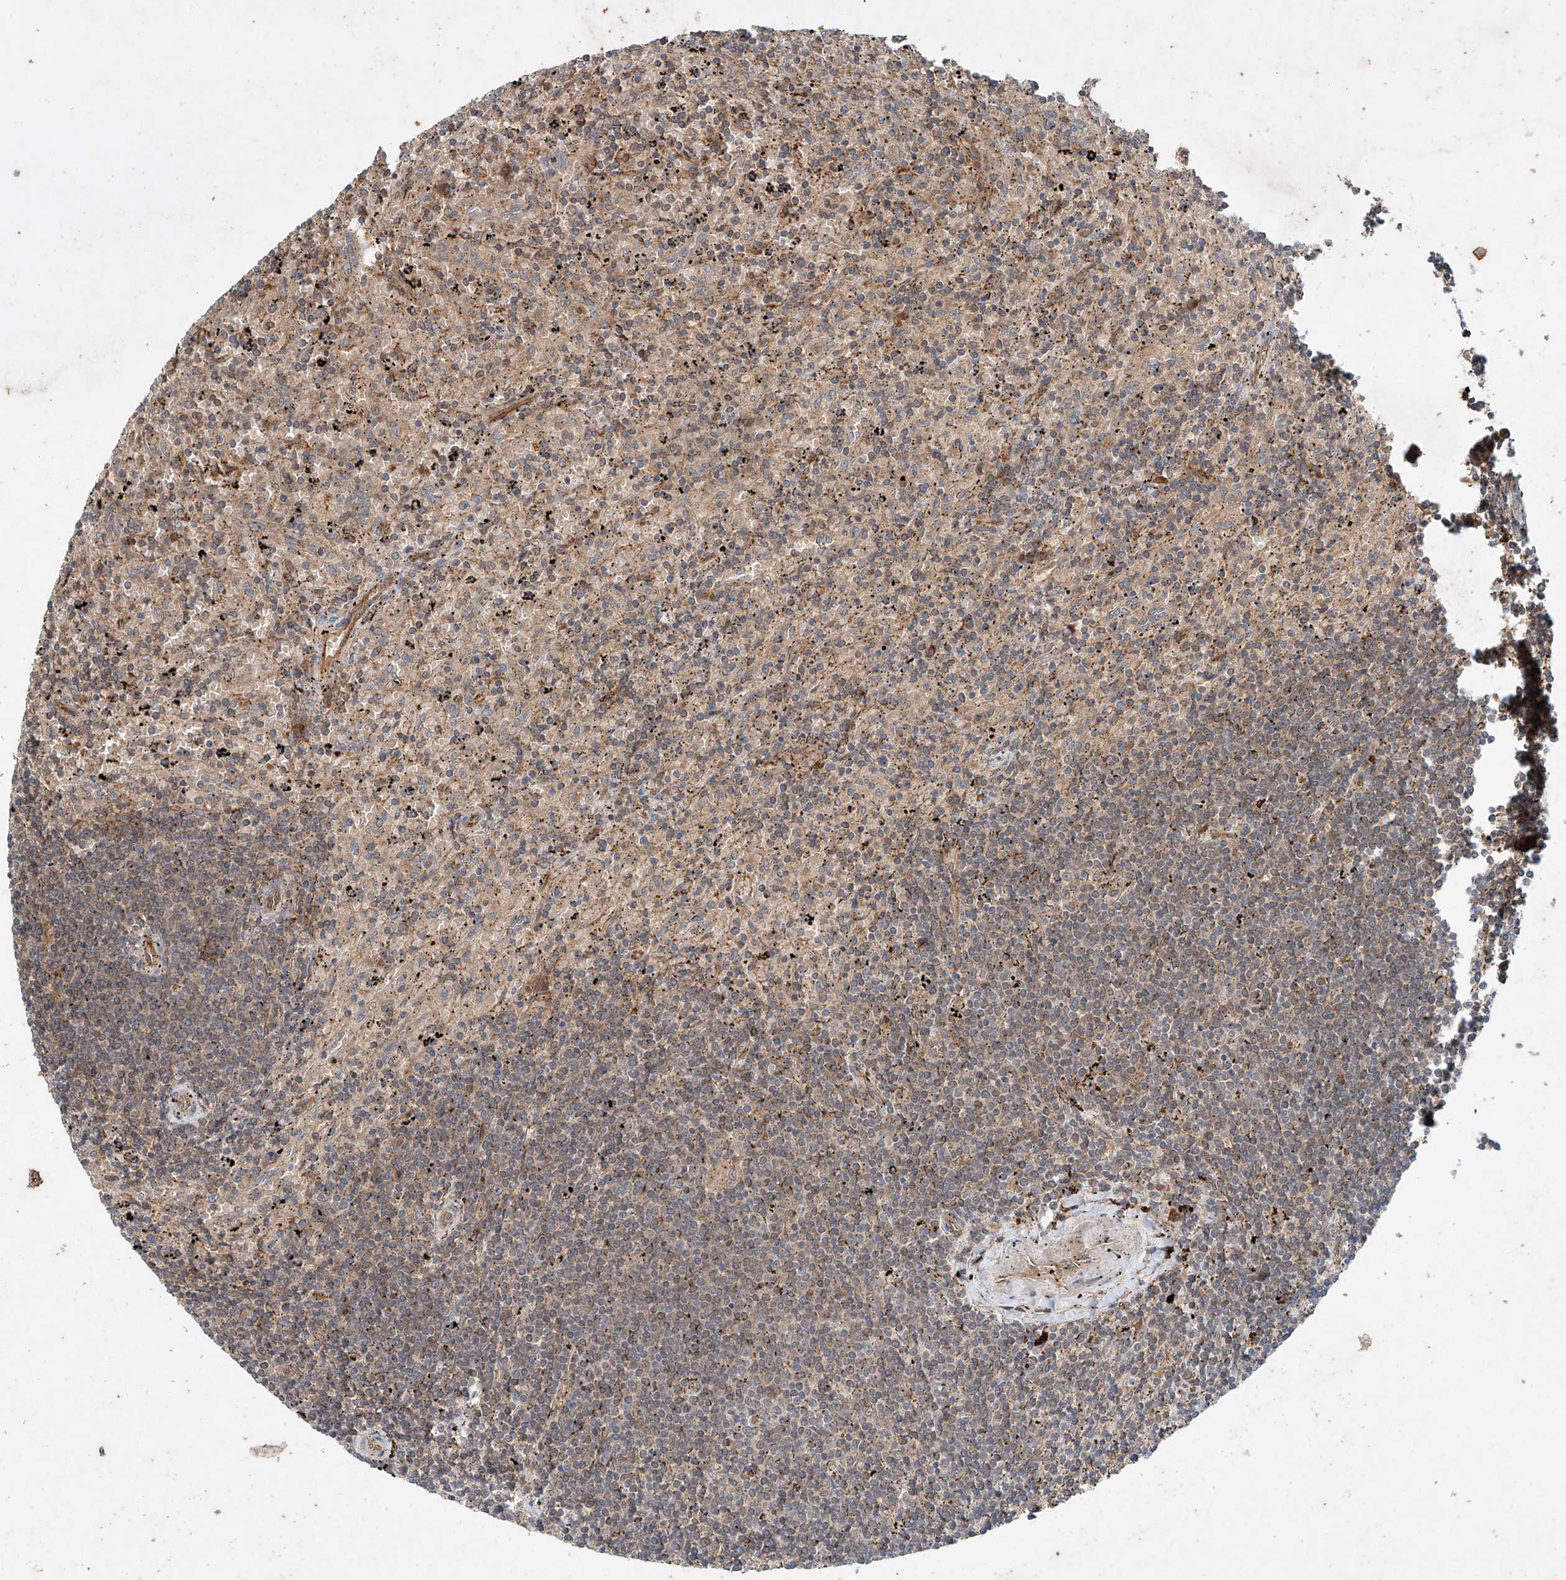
{"staining": {"intensity": "weak", "quantity": "25%-75%", "location": "cytoplasmic/membranous"}, "tissue": "lymphoma", "cell_type": "Tumor cells", "image_type": "cancer", "snomed": [{"axis": "morphology", "description": "Malignant lymphoma, non-Hodgkin's type, Low grade"}, {"axis": "topography", "description": "Spleen"}], "caption": "This is a histology image of immunohistochemistry staining of low-grade malignant lymphoma, non-Hodgkin's type, which shows weak positivity in the cytoplasmic/membranous of tumor cells.", "gene": "IER5", "patient": {"sex": "male", "age": 76}}